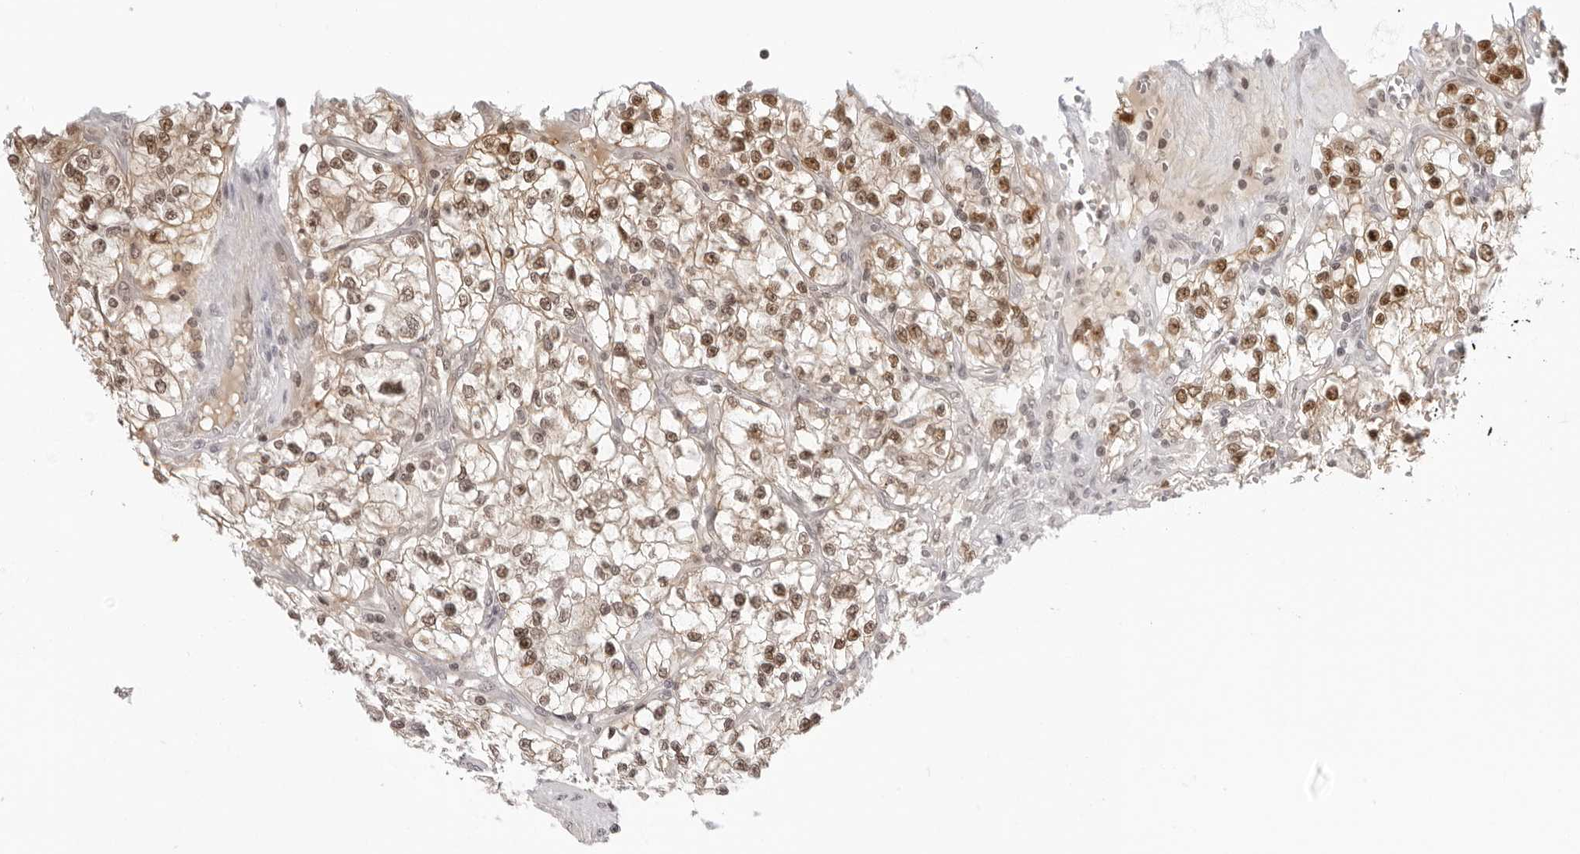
{"staining": {"intensity": "moderate", "quantity": ">75%", "location": "nuclear"}, "tissue": "renal cancer", "cell_type": "Tumor cells", "image_type": "cancer", "snomed": [{"axis": "morphology", "description": "Adenocarcinoma, NOS"}, {"axis": "topography", "description": "Kidney"}], "caption": "About >75% of tumor cells in renal adenocarcinoma show moderate nuclear protein positivity as visualized by brown immunohistochemical staining.", "gene": "MSH6", "patient": {"sex": "female", "age": 57}}